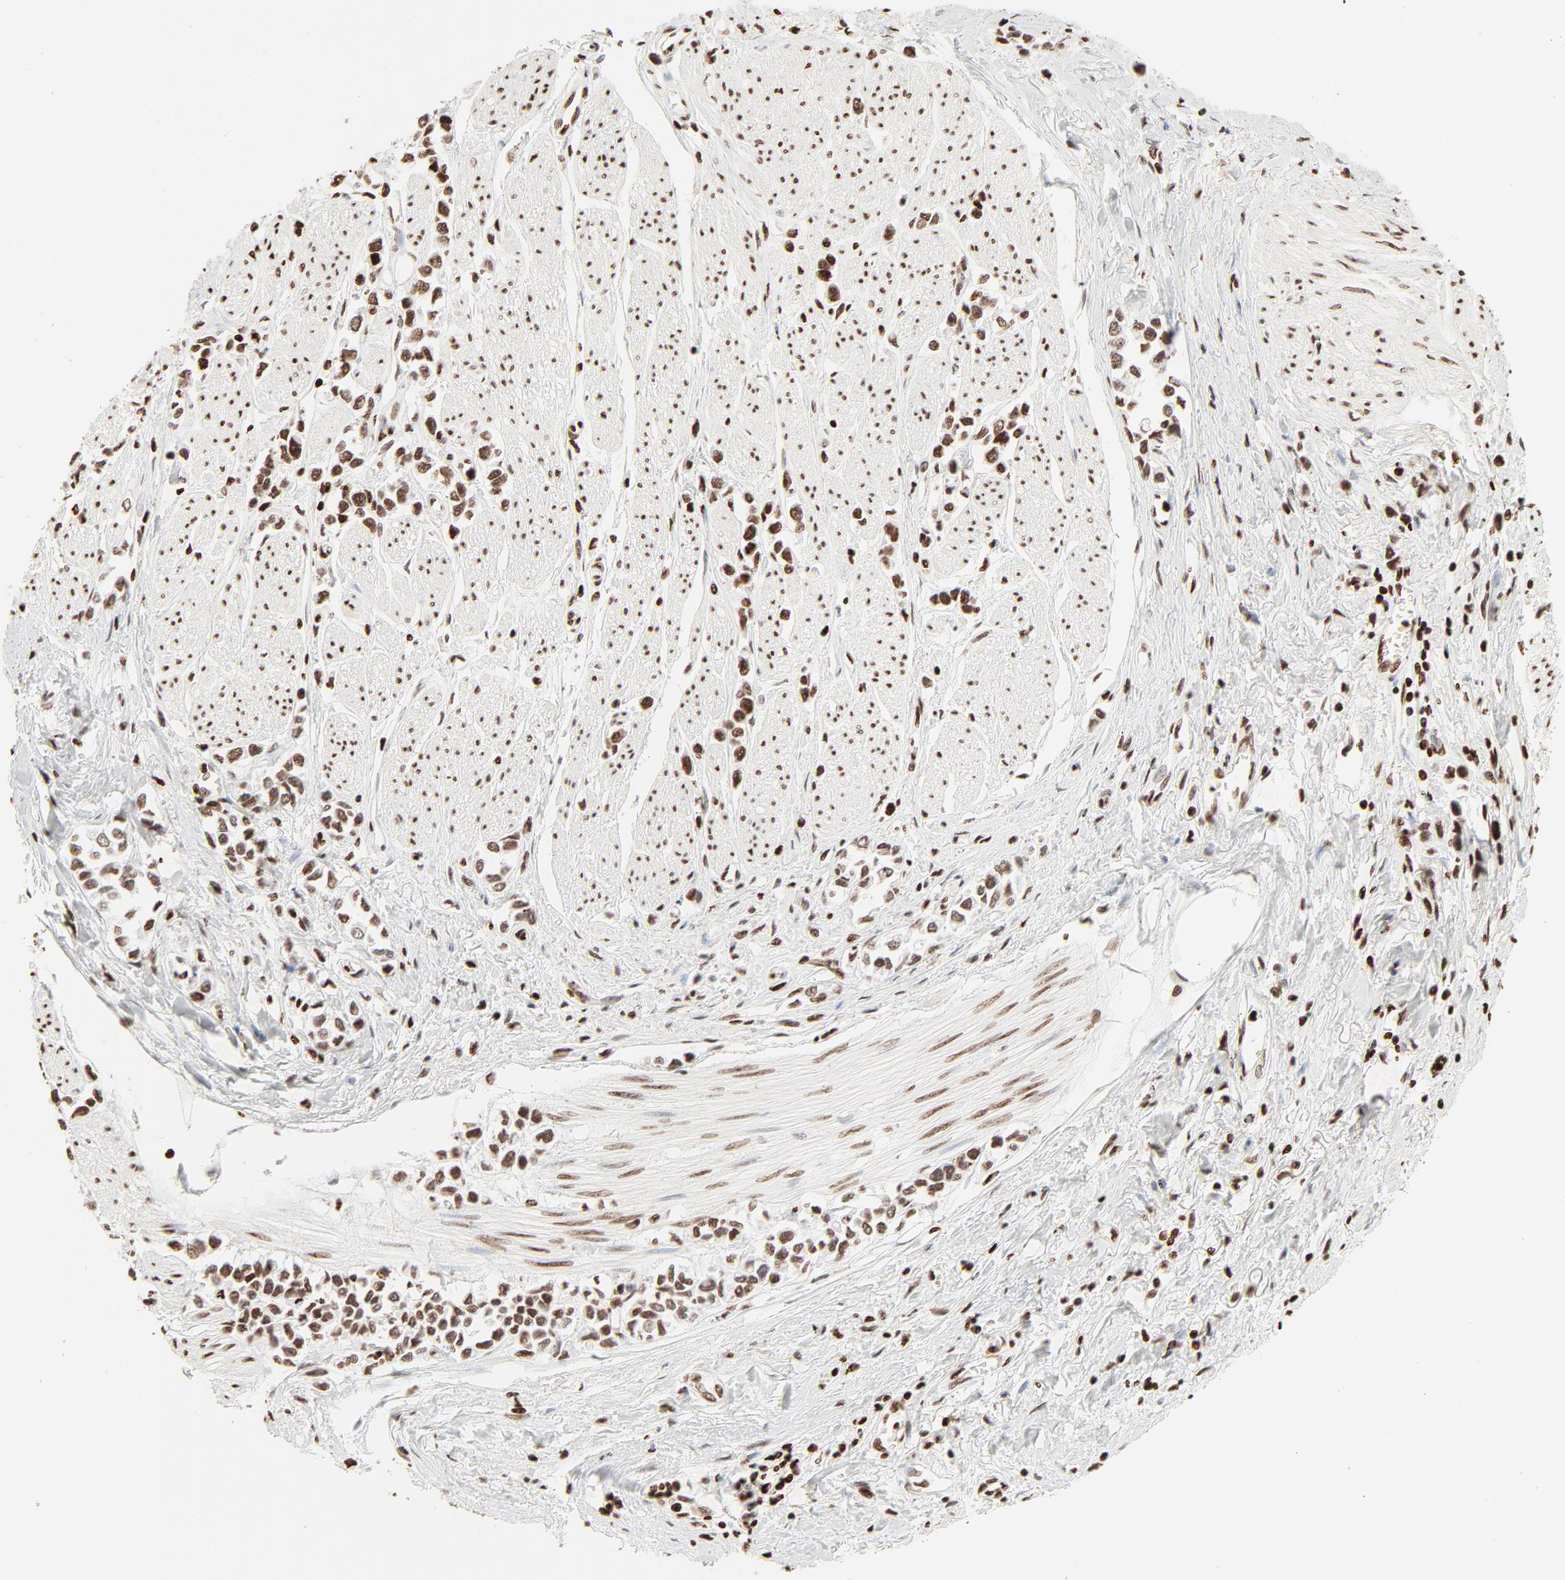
{"staining": {"intensity": "moderate", "quantity": ">75%", "location": "nuclear"}, "tissue": "stomach cancer", "cell_type": "Tumor cells", "image_type": "cancer", "snomed": [{"axis": "morphology", "description": "Adenocarcinoma, NOS"}, {"axis": "topography", "description": "Stomach, upper"}], "caption": "A histopathology image showing moderate nuclear expression in approximately >75% of tumor cells in stomach cancer (adenocarcinoma), as visualized by brown immunohistochemical staining.", "gene": "HMGB2", "patient": {"sex": "male", "age": 76}}